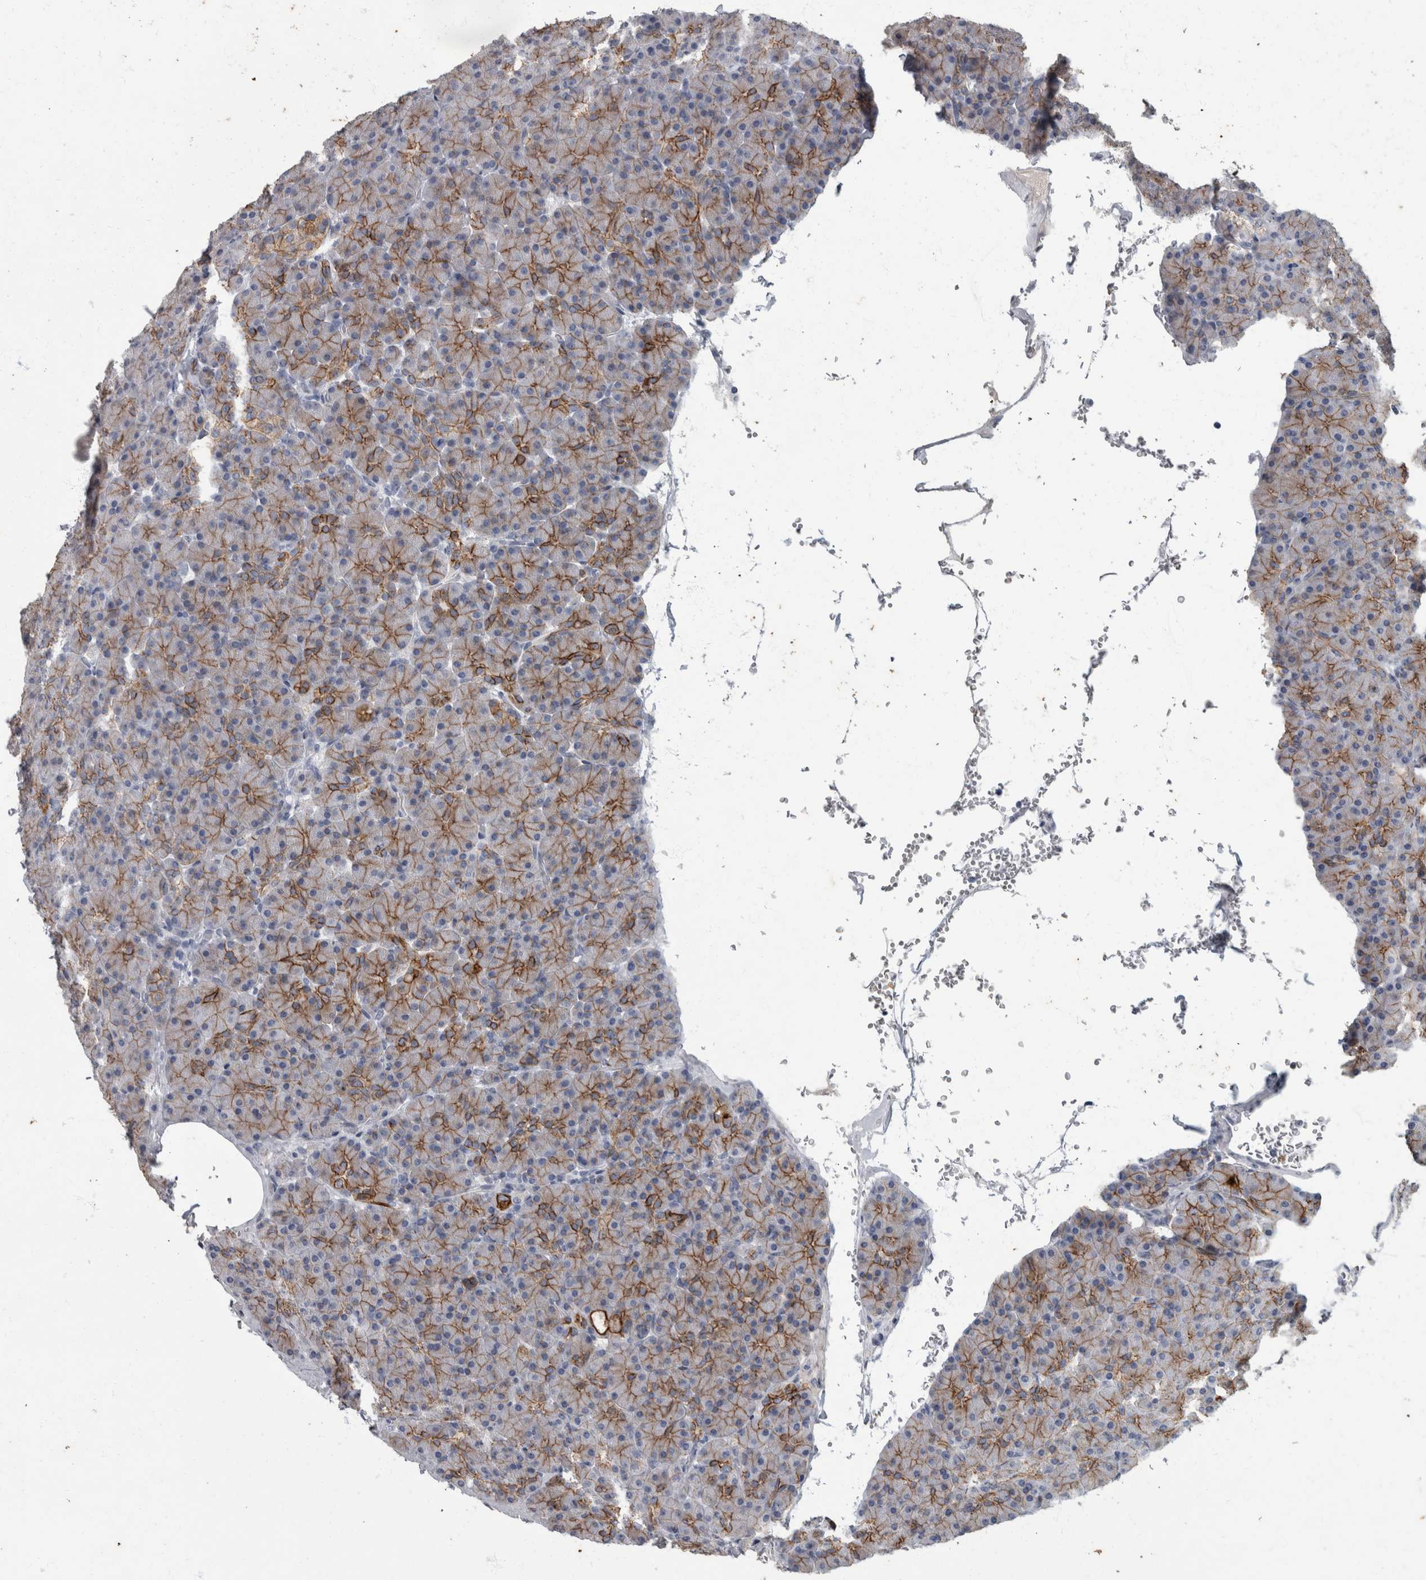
{"staining": {"intensity": "strong", "quantity": ">75%", "location": "cytoplasmic/membranous"}, "tissue": "pancreas", "cell_type": "Exocrine glandular cells", "image_type": "normal", "snomed": [{"axis": "morphology", "description": "Normal tissue, NOS"}, {"axis": "topography", "description": "Pancreas"}], "caption": "Normal pancreas exhibits strong cytoplasmic/membranous positivity in approximately >75% of exocrine glandular cells, visualized by immunohistochemistry. (DAB (3,3'-diaminobenzidine) = brown stain, brightfield microscopy at high magnification).", "gene": "DSG2", "patient": {"sex": "female", "age": 43}}